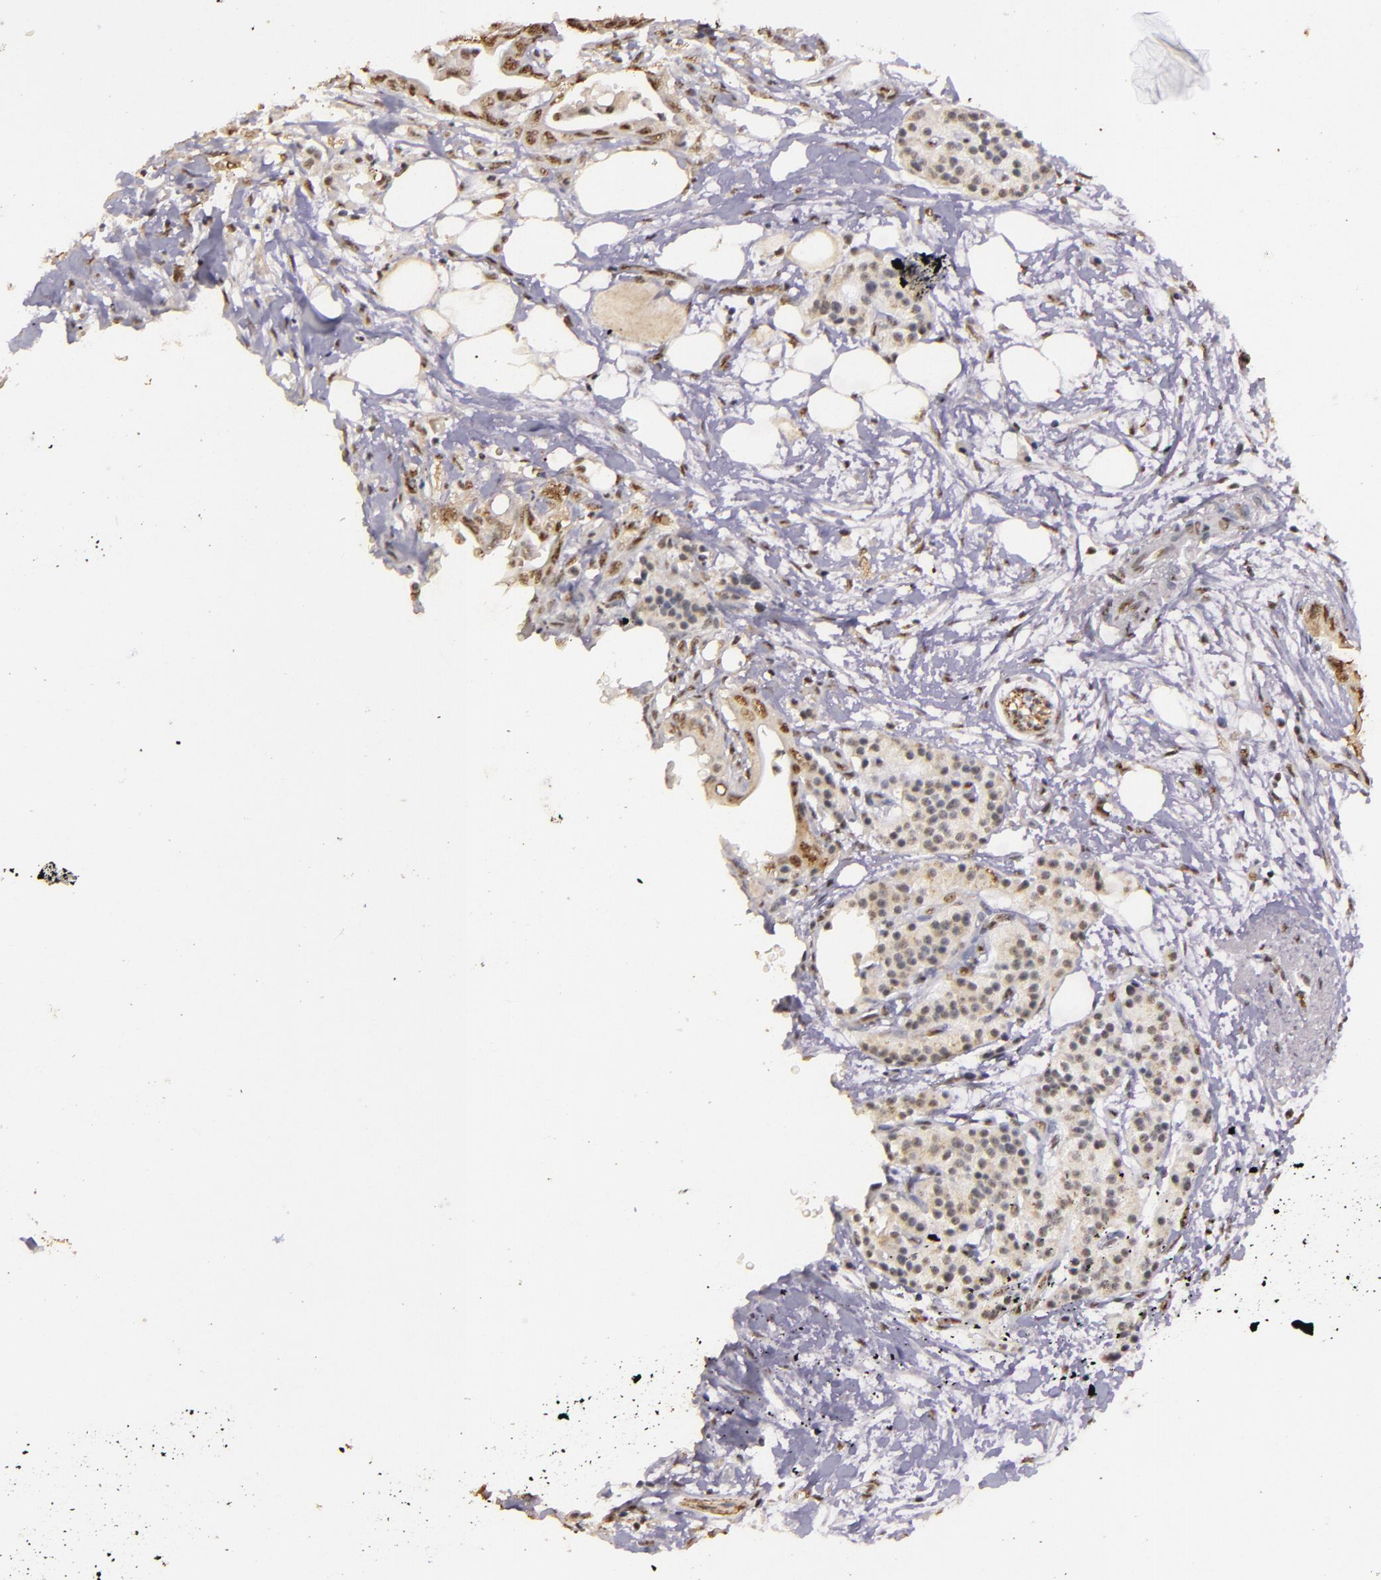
{"staining": {"intensity": "weak", "quantity": "25%-75%", "location": "nuclear"}, "tissue": "pancreatic cancer", "cell_type": "Tumor cells", "image_type": "cancer", "snomed": [{"axis": "morphology", "description": "Adenocarcinoma, NOS"}, {"axis": "topography", "description": "Pancreas"}], "caption": "The immunohistochemical stain highlights weak nuclear expression in tumor cells of pancreatic cancer (adenocarcinoma) tissue.", "gene": "CBX3", "patient": {"sex": "female", "age": 66}}